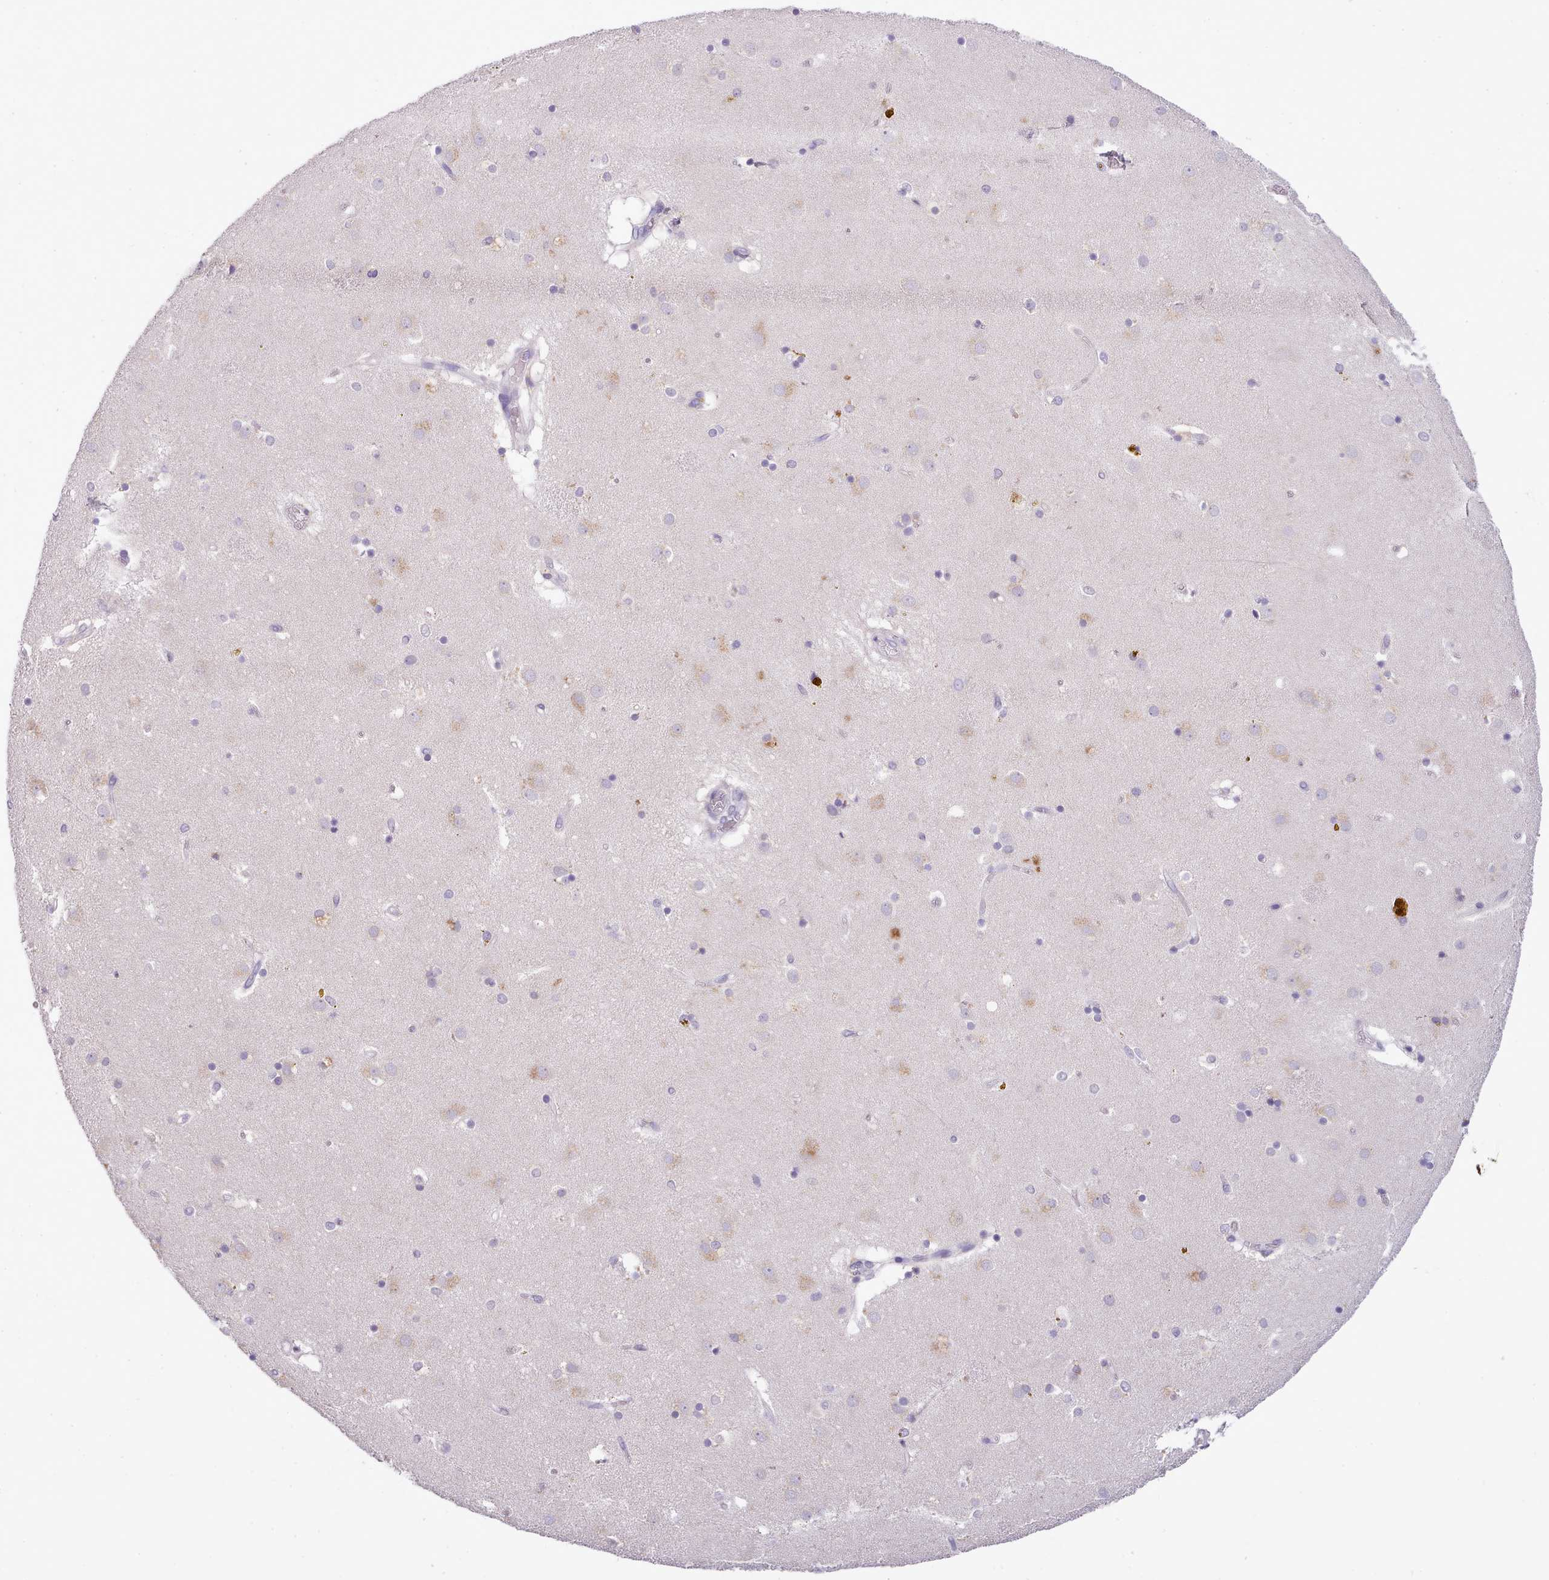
{"staining": {"intensity": "negative", "quantity": "none", "location": "none"}, "tissue": "caudate", "cell_type": "Glial cells", "image_type": "normal", "snomed": [{"axis": "morphology", "description": "Normal tissue, NOS"}, {"axis": "topography", "description": "Lateral ventricle wall"}], "caption": "Photomicrograph shows no protein positivity in glial cells of unremarkable caudate.", "gene": "FAM83E", "patient": {"sex": "male", "age": 70}}